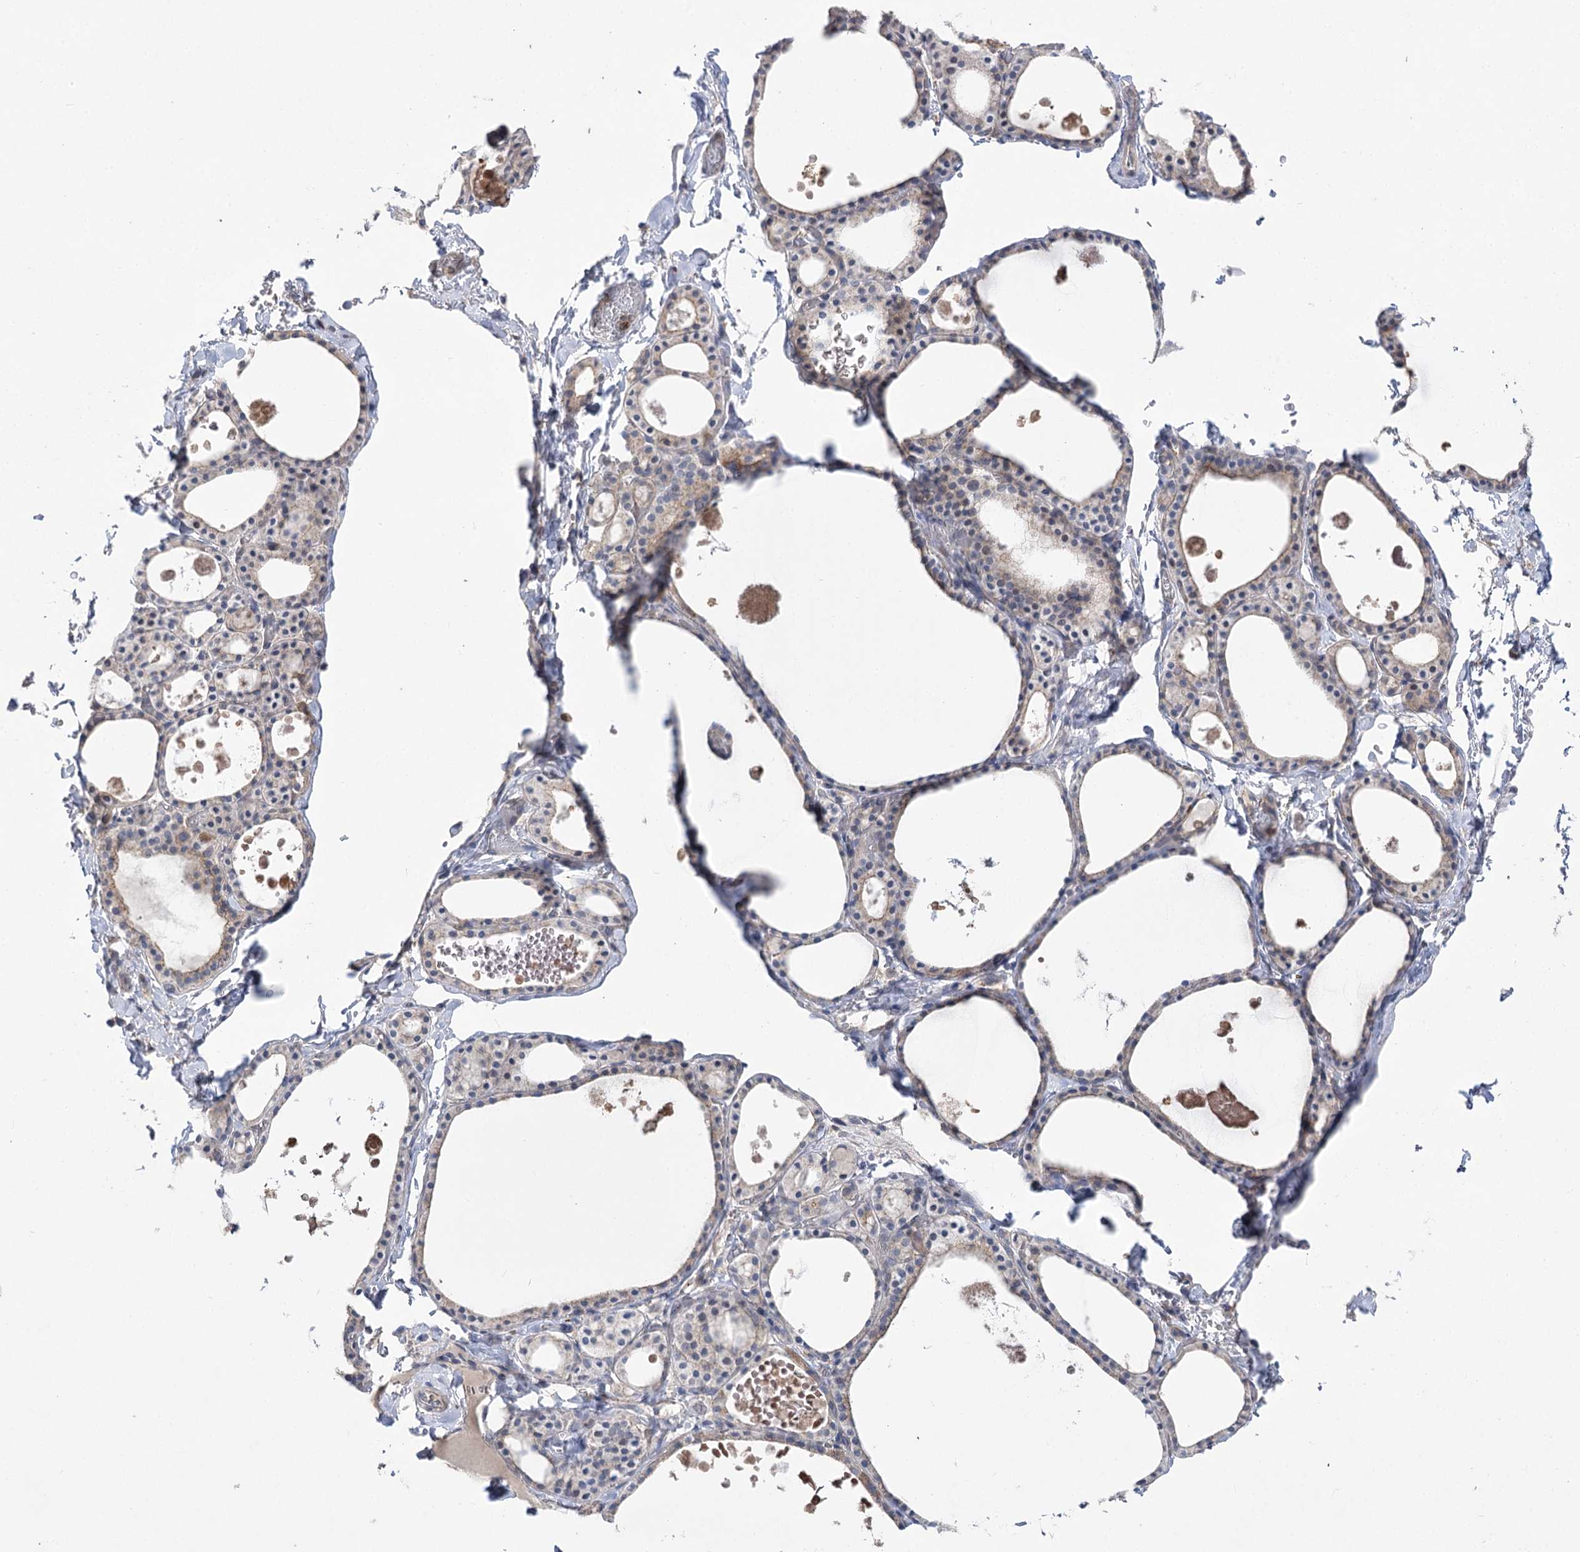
{"staining": {"intensity": "negative", "quantity": "none", "location": "none"}, "tissue": "thyroid gland", "cell_type": "Glandular cells", "image_type": "normal", "snomed": [{"axis": "morphology", "description": "Normal tissue, NOS"}, {"axis": "topography", "description": "Thyroid gland"}], "caption": "Immunohistochemistry of benign human thyroid gland exhibits no staining in glandular cells.", "gene": "AURKC", "patient": {"sex": "male", "age": 56}}